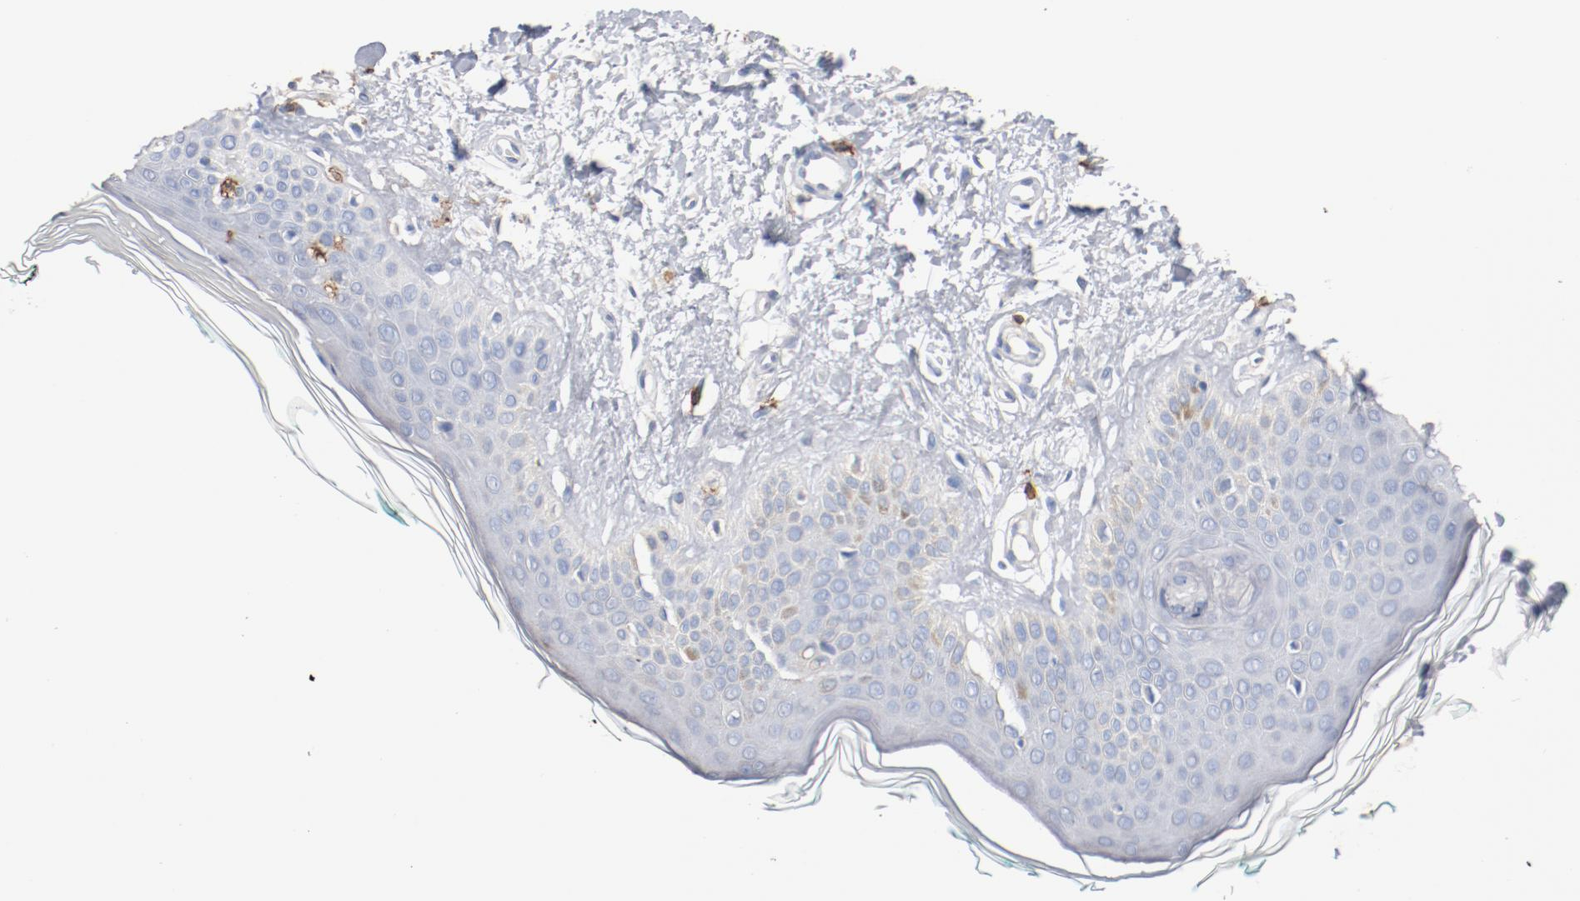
{"staining": {"intensity": "negative", "quantity": "none", "location": "none"}, "tissue": "skin", "cell_type": "Fibroblasts", "image_type": "normal", "snomed": [{"axis": "morphology", "description": "Normal tissue, NOS"}, {"axis": "topography", "description": "Skin"}], "caption": "Immunohistochemistry (IHC) image of unremarkable skin stained for a protein (brown), which displays no positivity in fibroblasts. Nuclei are stained in blue.", "gene": "CD247", "patient": {"sex": "male", "age": 71}}